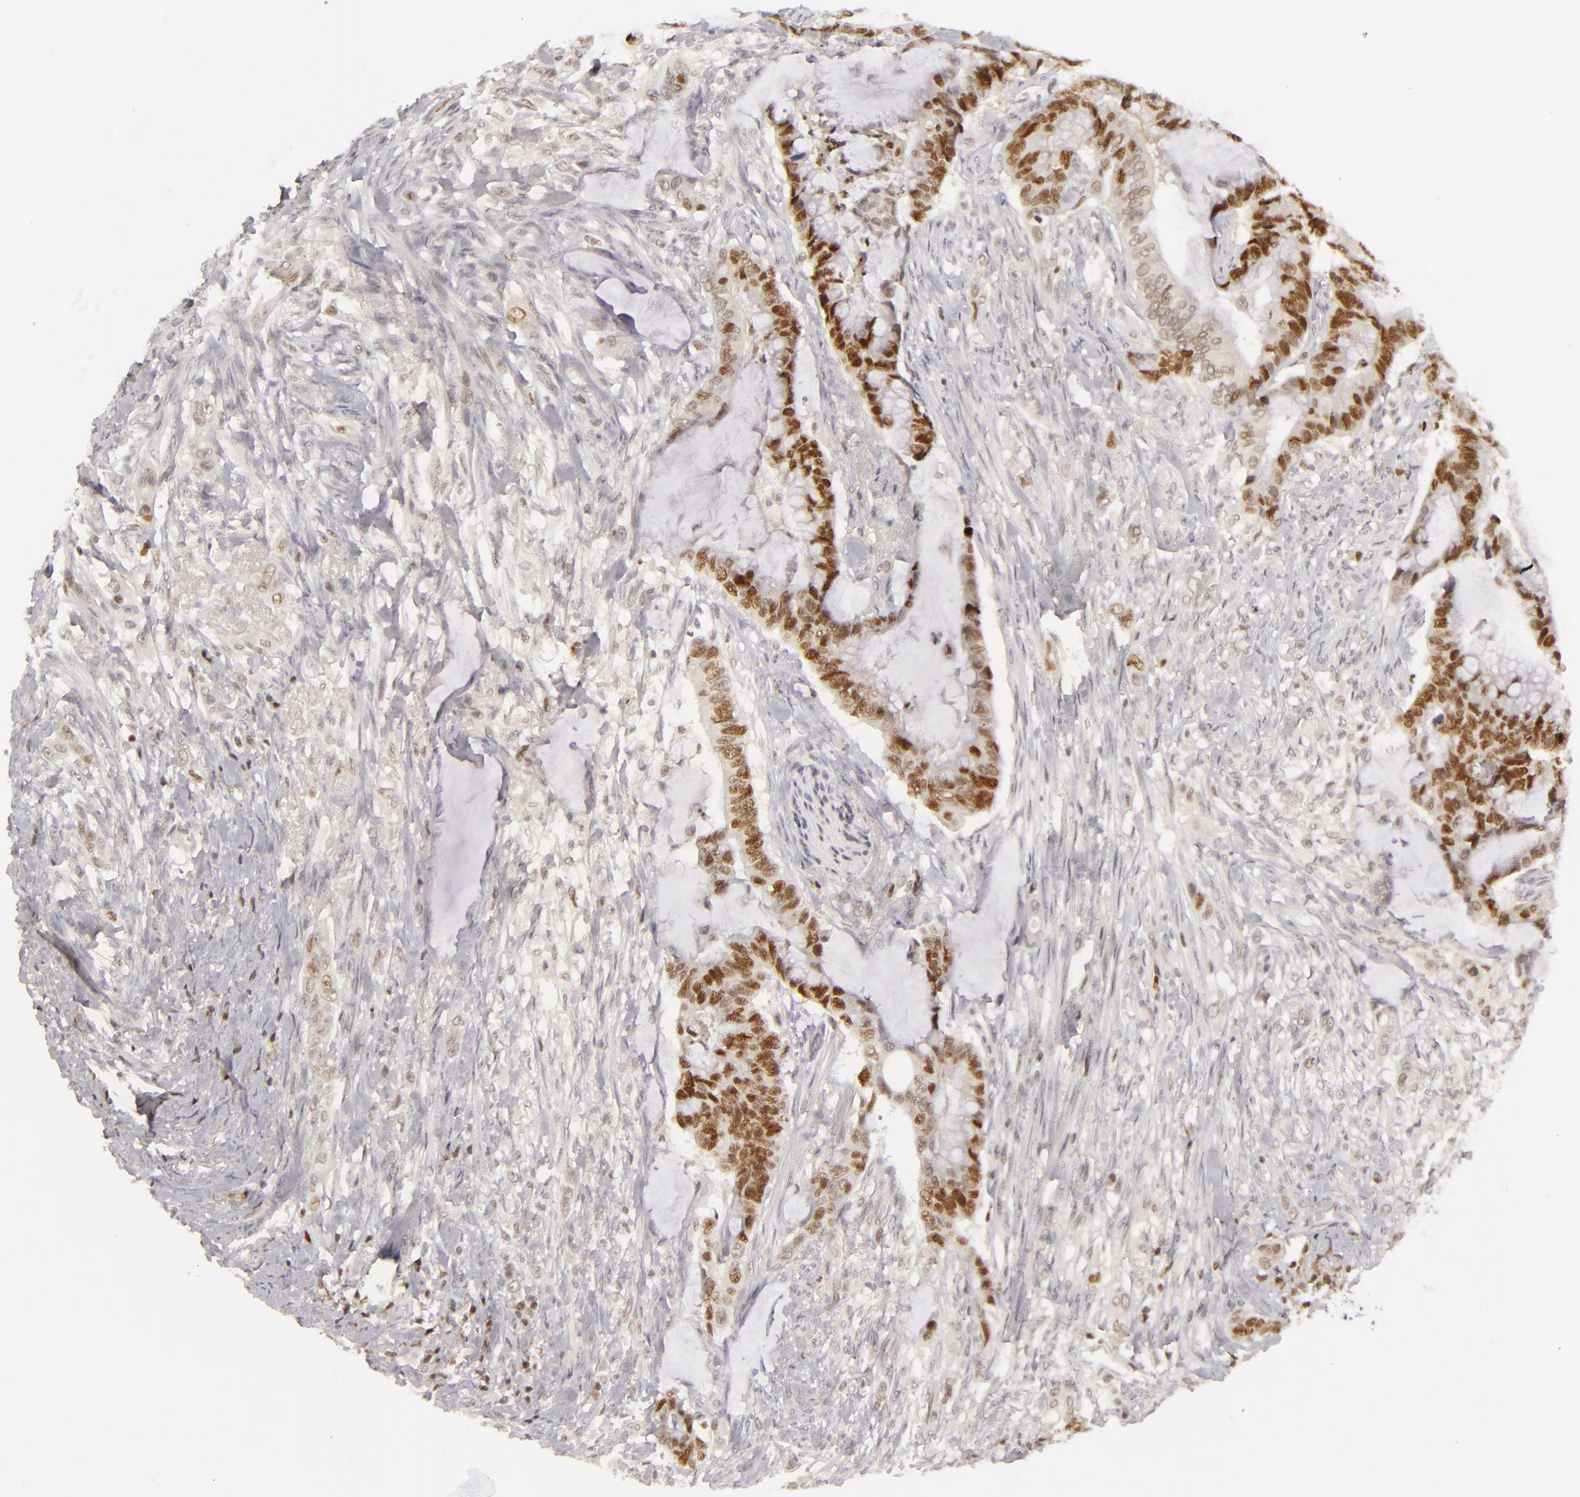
{"staining": {"intensity": "strong", "quantity": ">75%", "location": "nuclear"}, "tissue": "colorectal cancer", "cell_type": "Tumor cells", "image_type": "cancer", "snomed": [{"axis": "morphology", "description": "Adenocarcinoma, NOS"}, {"axis": "topography", "description": "Rectum"}], "caption": "This micrograph shows colorectal cancer stained with immunohistochemistry (IHC) to label a protein in brown. The nuclear of tumor cells show strong positivity for the protein. Nuclei are counter-stained blue.", "gene": "FEN1", "patient": {"sex": "female", "age": 59}}